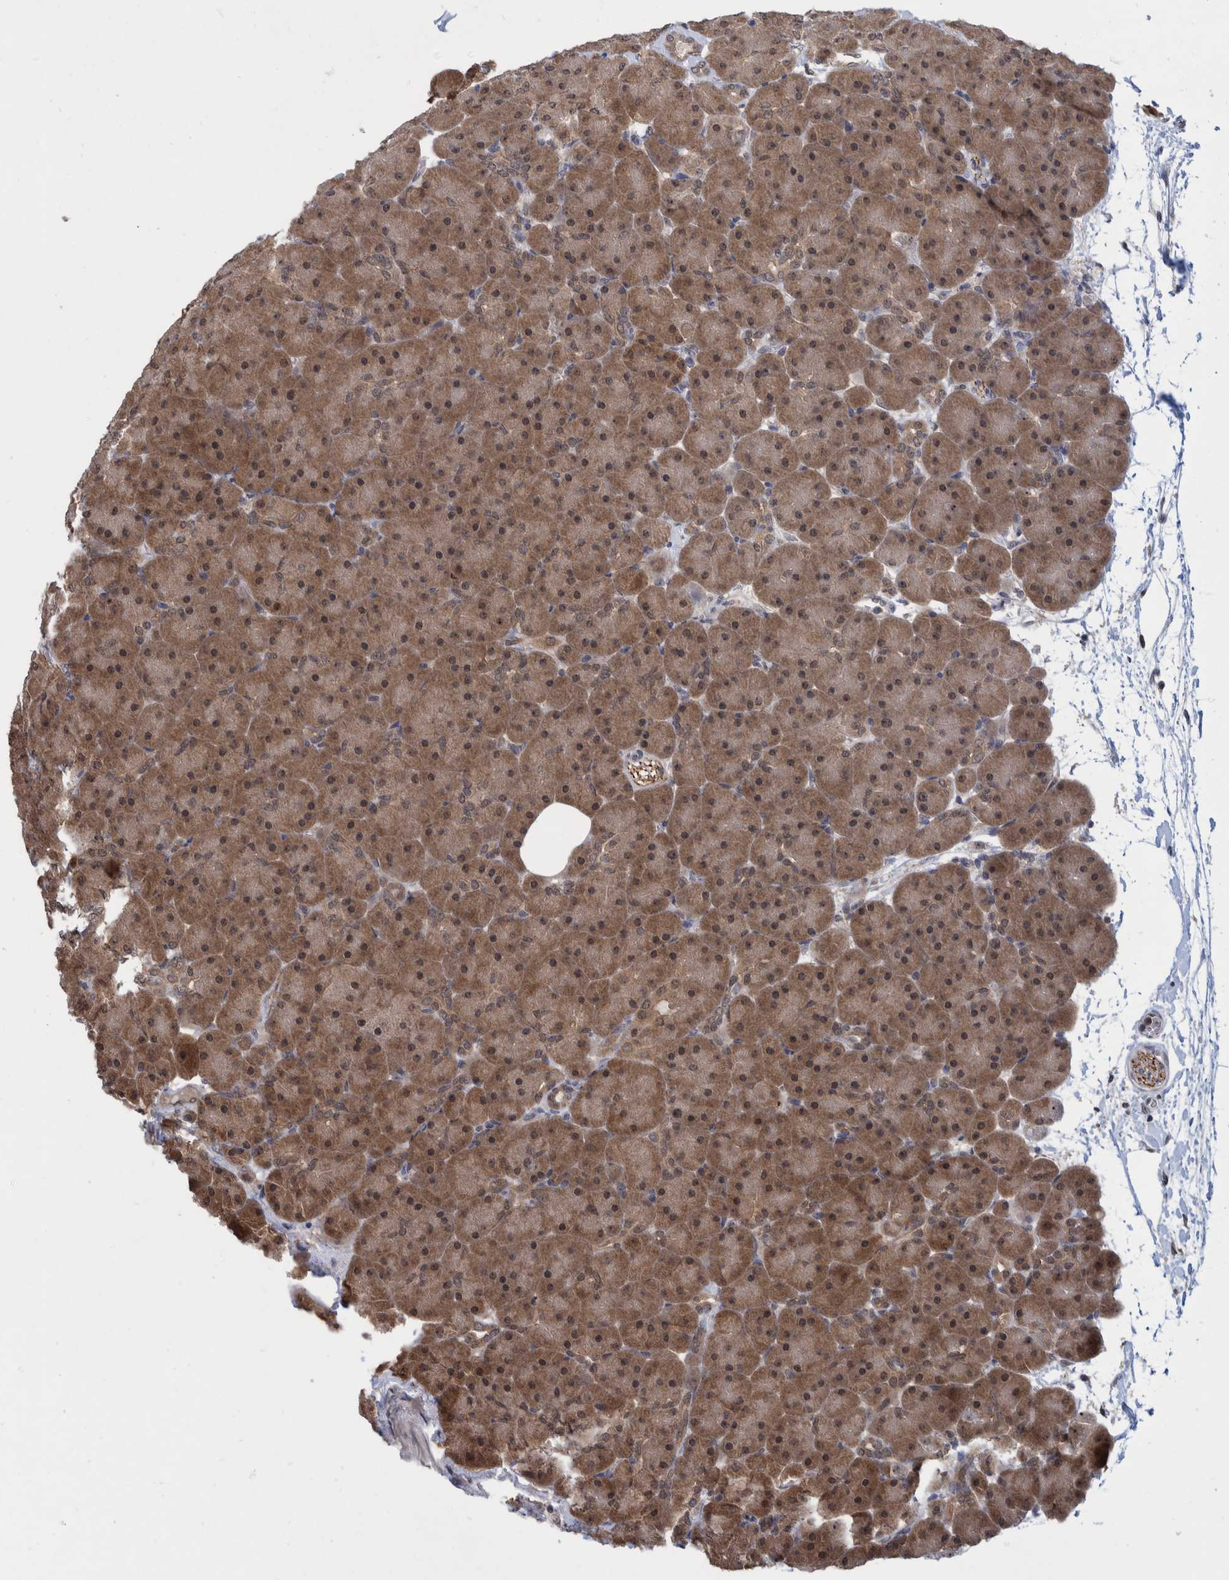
{"staining": {"intensity": "moderate", "quantity": ">75%", "location": "cytoplasmic/membranous,nuclear"}, "tissue": "pancreas", "cell_type": "Exocrine glandular cells", "image_type": "normal", "snomed": [{"axis": "morphology", "description": "Normal tissue, NOS"}, {"axis": "topography", "description": "Pancreas"}], "caption": "Pancreas was stained to show a protein in brown. There is medium levels of moderate cytoplasmic/membranous,nuclear expression in about >75% of exocrine glandular cells. The protein of interest is stained brown, and the nuclei are stained in blue (DAB (3,3'-diaminobenzidine) IHC with brightfield microscopy, high magnification).", "gene": "PLPBP", "patient": {"sex": "male", "age": 66}}